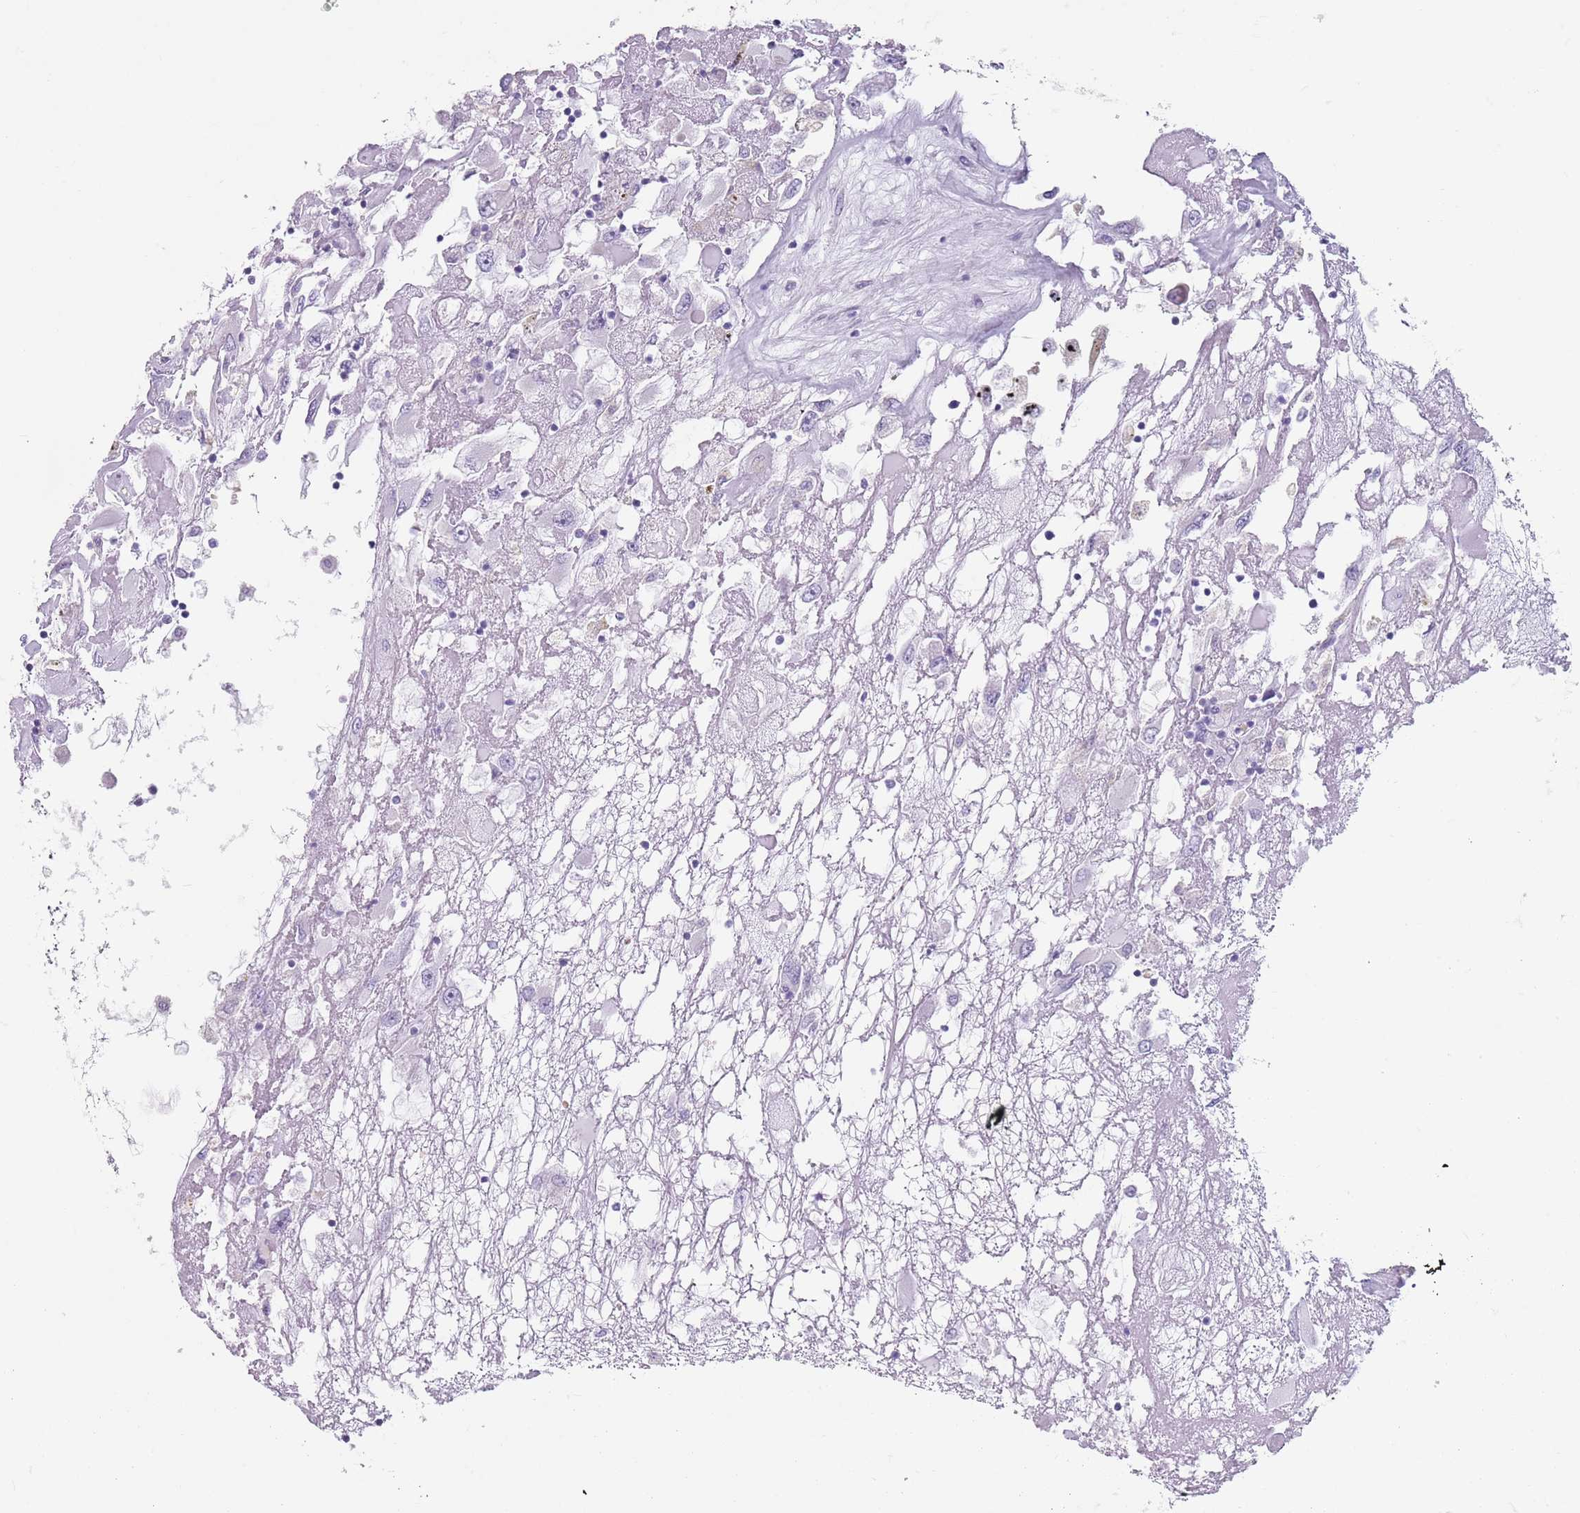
{"staining": {"intensity": "negative", "quantity": "none", "location": "none"}, "tissue": "renal cancer", "cell_type": "Tumor cells", "image_type": "cancer", "snomed": [{"axis": "morphology", "description": "Adenocarcinoma, NOS"}, {"axis": "topography", "description": "Kidney"}], "caption": "Immunohistochemistry (IHC) of human renal adenocarcinoma exhibits no expression in tumor cells.", "gene": "SPESP1", "patient": {"sex": "female", "age": 52}}